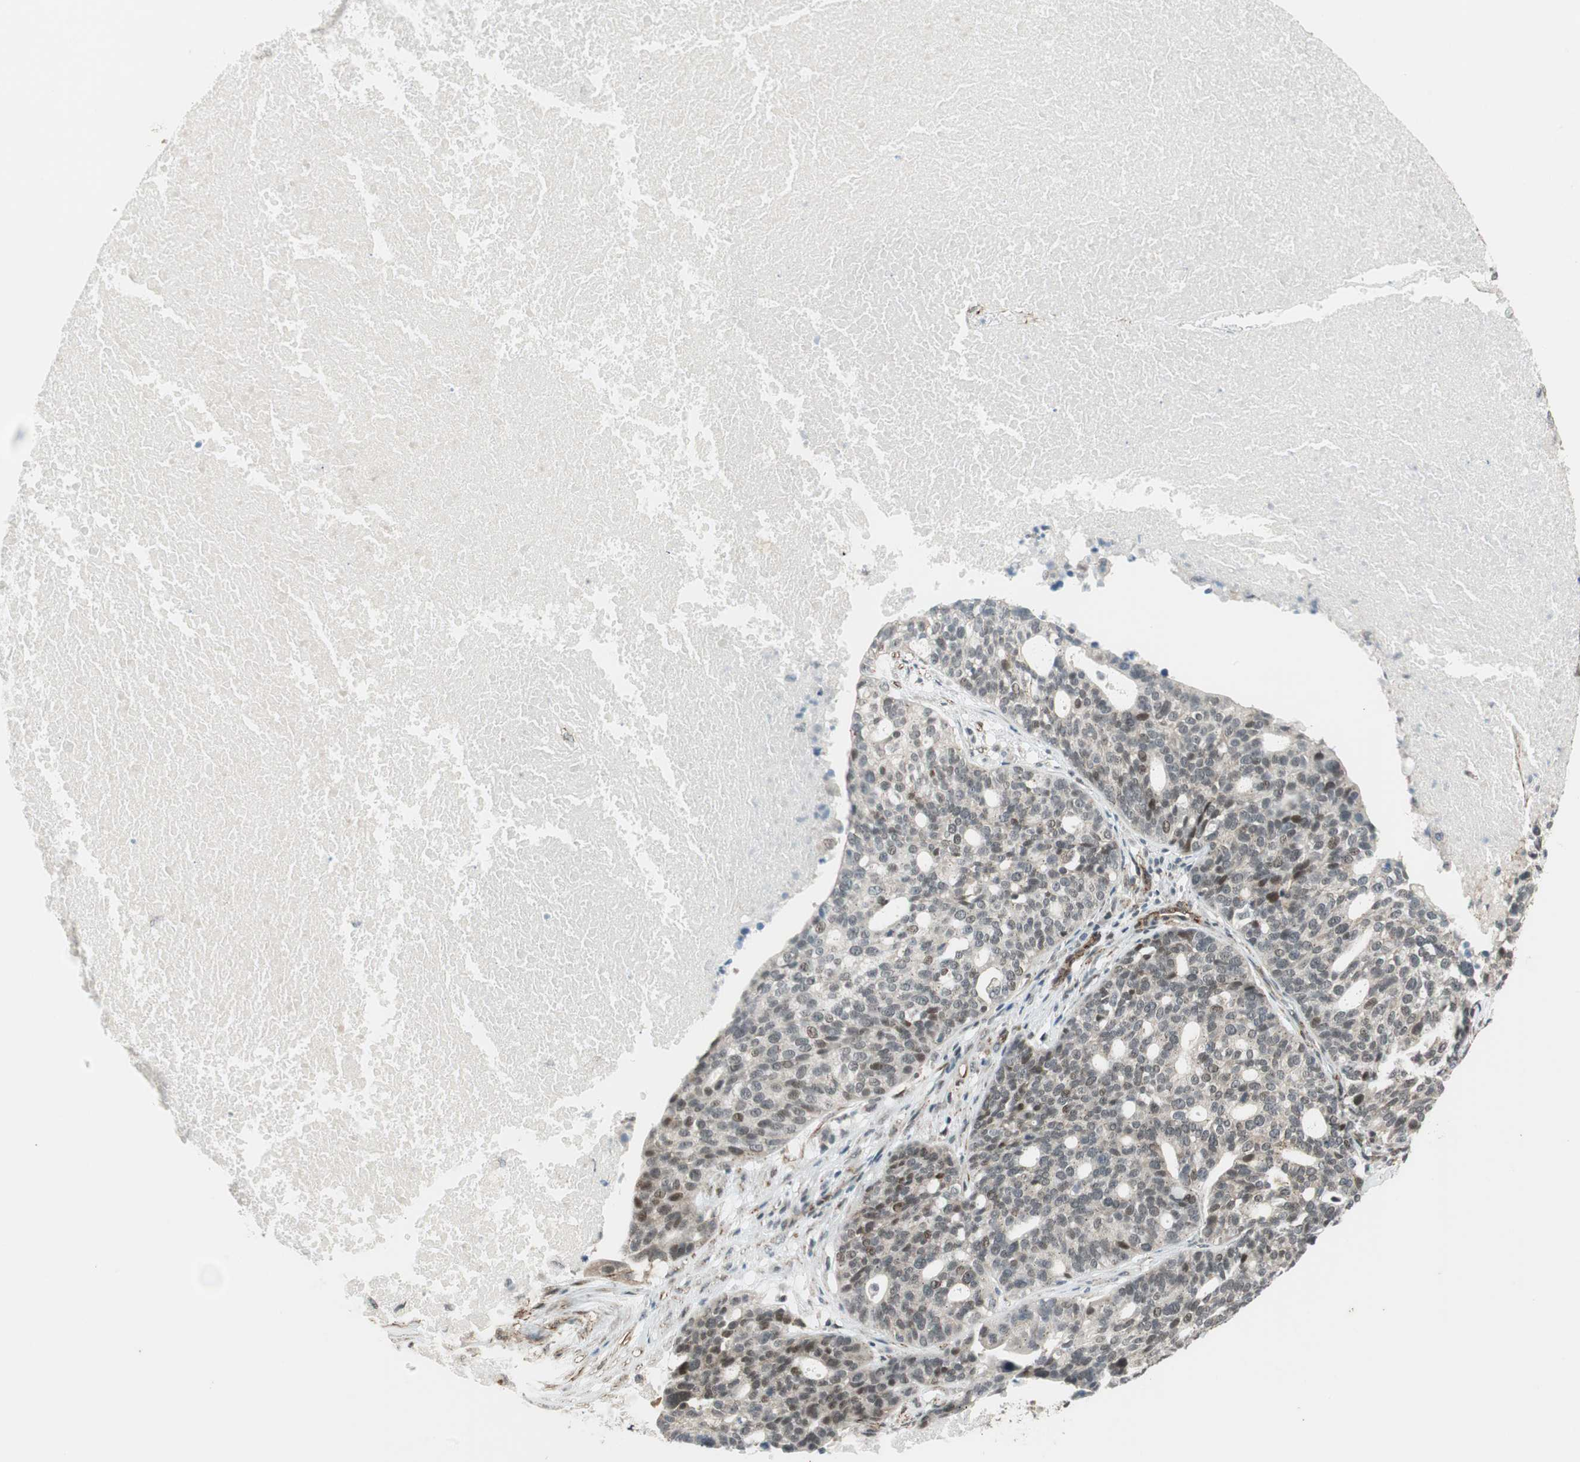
{"staining": {"intensity": "weak", "quantity": "<25%", "location": "nuclear"}, "tissue": "ovarian cancer", "cell_type": "Tumor cells", "image_type": "cancer", "snomed": [{"axis": "morphology", "description": "Cystadenocarcinoma, serous, NOS"}, {"axis": "topography", "description": "Ovary"}], "caption": "Immunohistochemistry (IHC) image of neoplastic tissue: human ovarian serous cystadenocarcinoma stained with DAB shows no significant protein positivity in tumor cells. (DAB IHC, high magnification).", "gene": "CDK19", "patient": {"sex": "female", "age": 59}}